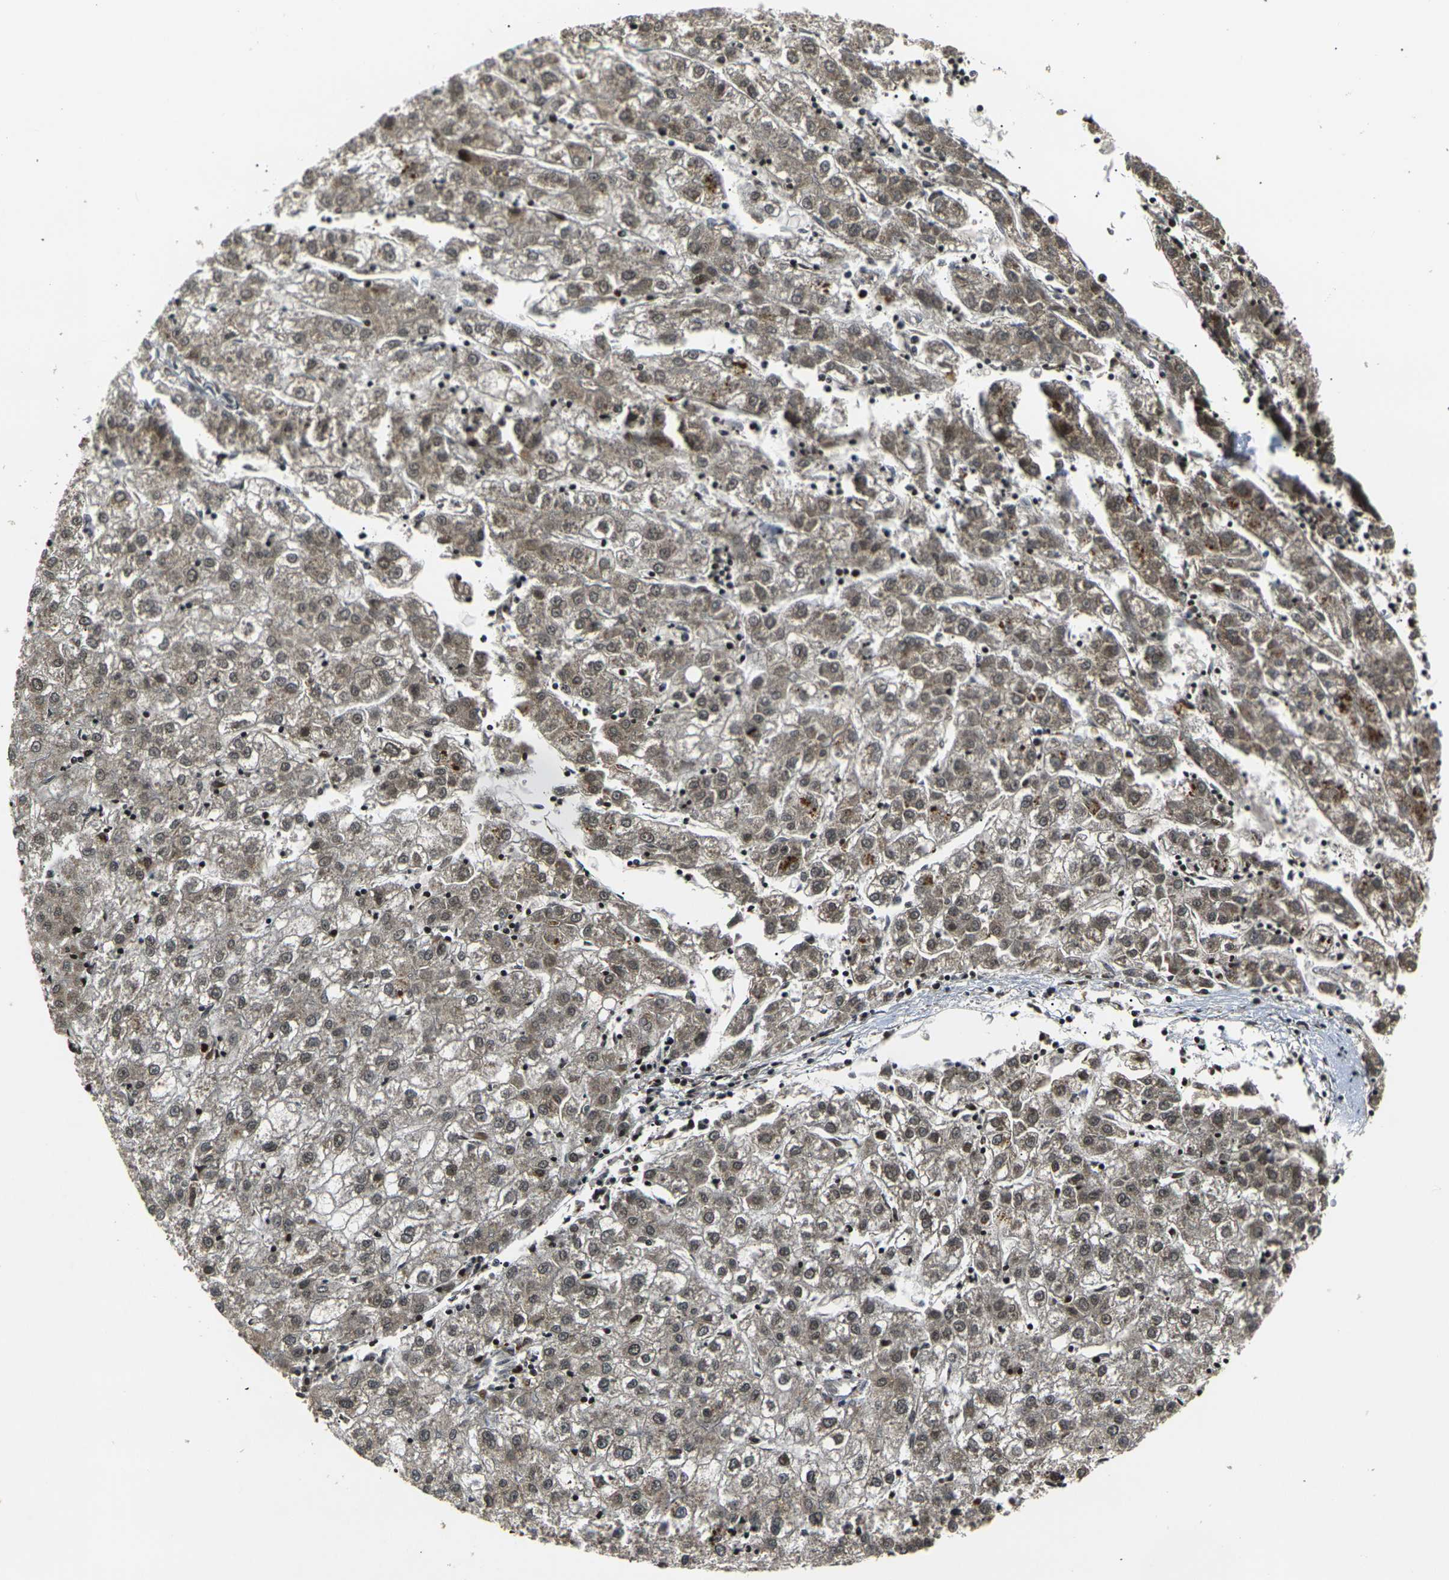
{"staining": {"intensity": "moderate", "quantity": ">75%", "location": "cytoplasmic/membranous,nuclear"}, "tissue": "liver cancer", "cell_type": "Tumor cells", "image_type": "cancer", "snomed": [{"axis": "morphology", "description": "Carcinoma, Hepatocellular, NOS"}, {"axis": "topography", "description": "Liver"}], "caption": "Human liver cancer stained for a protein (brown) displays moderate cytoplasmic/membranous and nuclear positive positivity in approximately >75% of tumor cells.", "gene": "ACTL6A", "patient": {"sex": "male", "age": 72}}